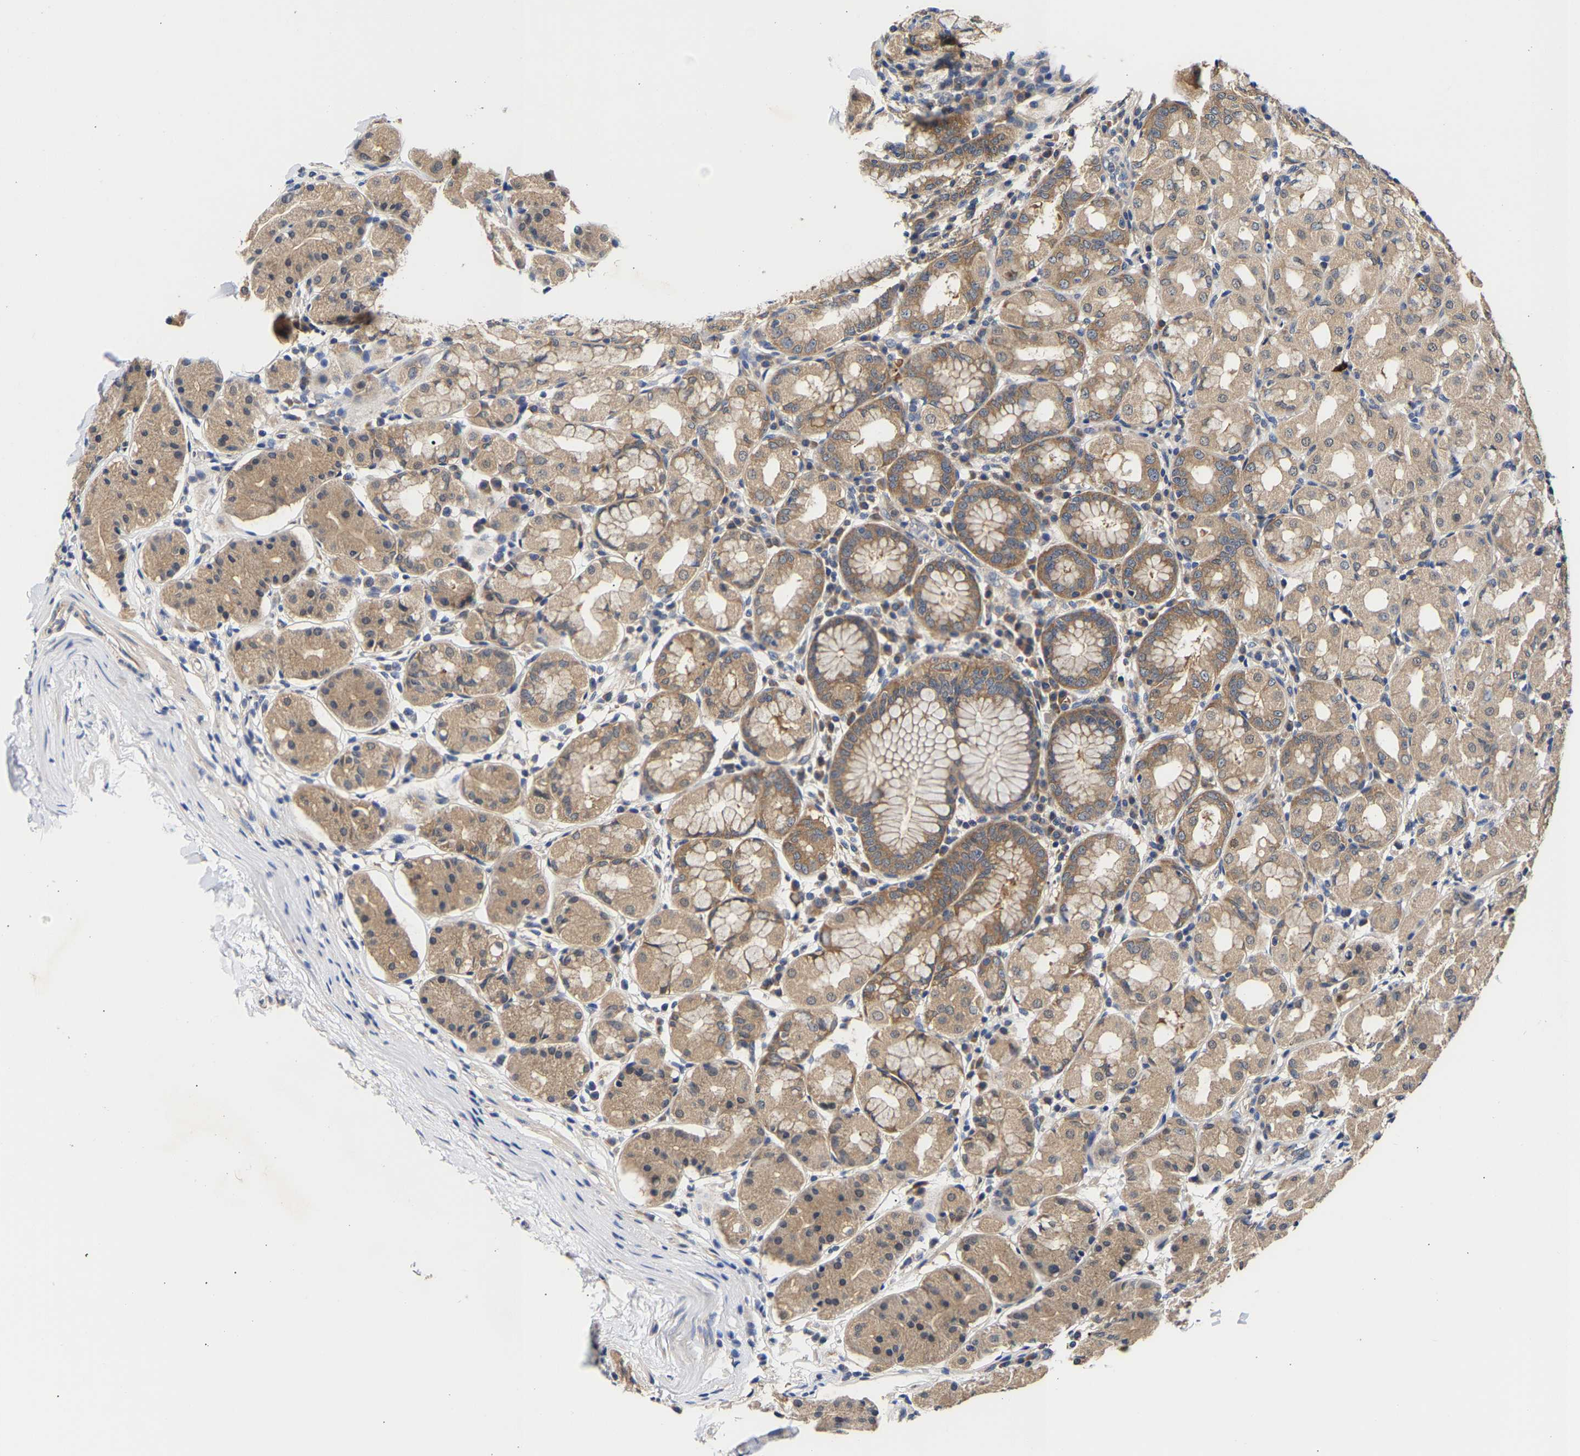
{"staining": {"intensity": "moderate", "quantity": ">75%", "location": "cytoplasmic/membranous"}, "tissue": "stomach", "cell_type": "Glandular cells", "image_type": "normal", "snomed": [{"axis": "morphology", "description": "Normal tissue, NOS"}, {"axis": "topography", "description": "Stomach"}, {"axis": "topography", "description": "Stomach, lower"}], "caption": "About >75% of glandular cells in benign stomach reveal moderate cytoplasmic/membranous protein staining as visualized by brown immunohistochemical staining.", "gene": "CCDC6", "patient": {"sex": "female", "age": 56}}